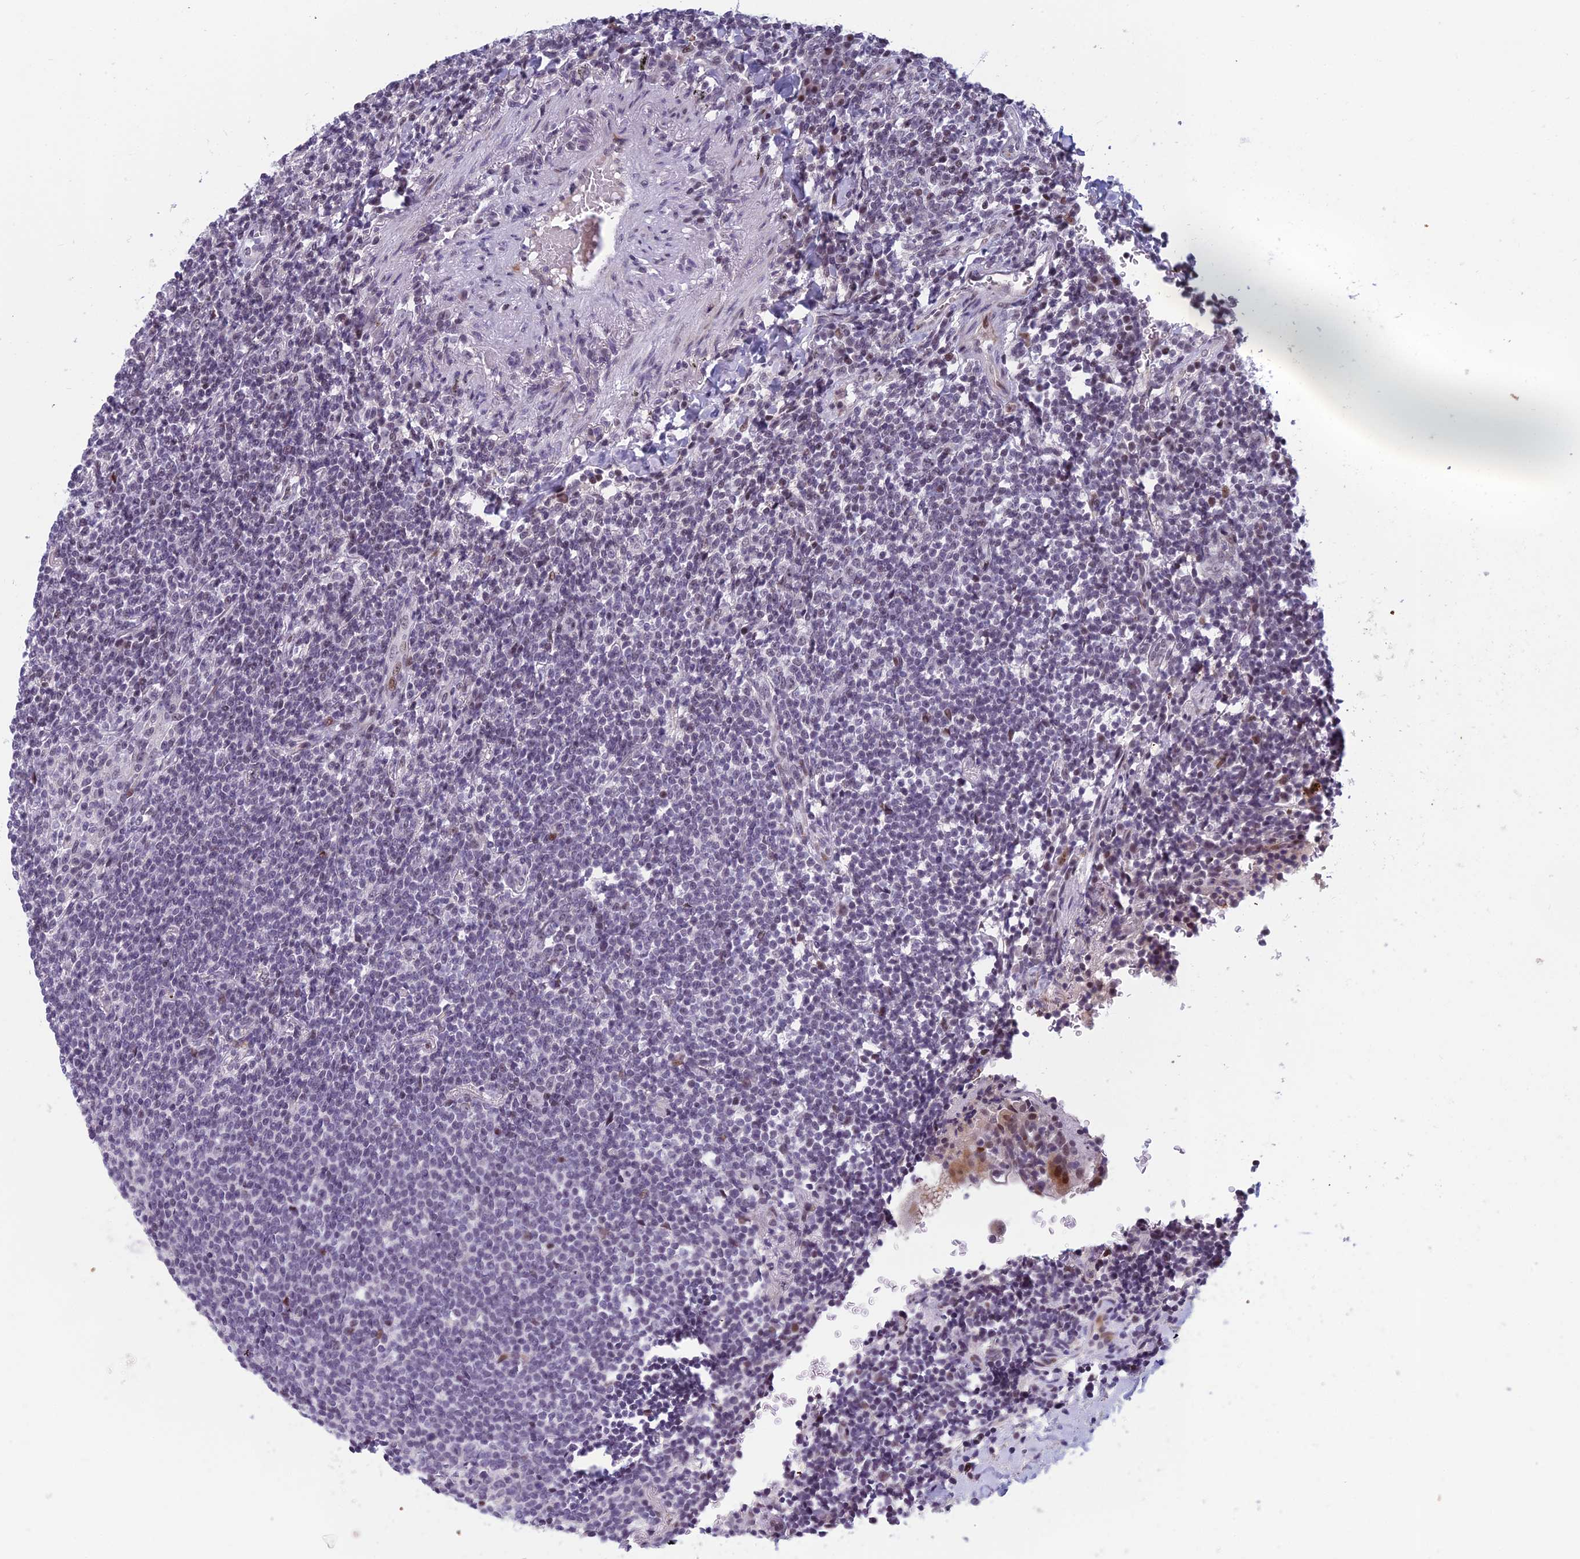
{"staining": {"intensity": "negative", "quantity": "none", "location": "none"}, "tissue": "lymphoma", "cell_type": "Tumor cells", "image_type": "cancer", "snomed": [{"axis": "morphology", "description": "Malignant lymphoma, non-Hodgkin's type, Low grade"}, {"axis": "topography", "description": "Lung"}], "caption": "This is an immunohistochemistry (IHC) micrograph of human malignant lymphoma, non-Hodgkin's type (low-grade). There is no positivity in tumor cells.", "gene": "RGS17", "patient": {"sex": "female", "age": 71}}